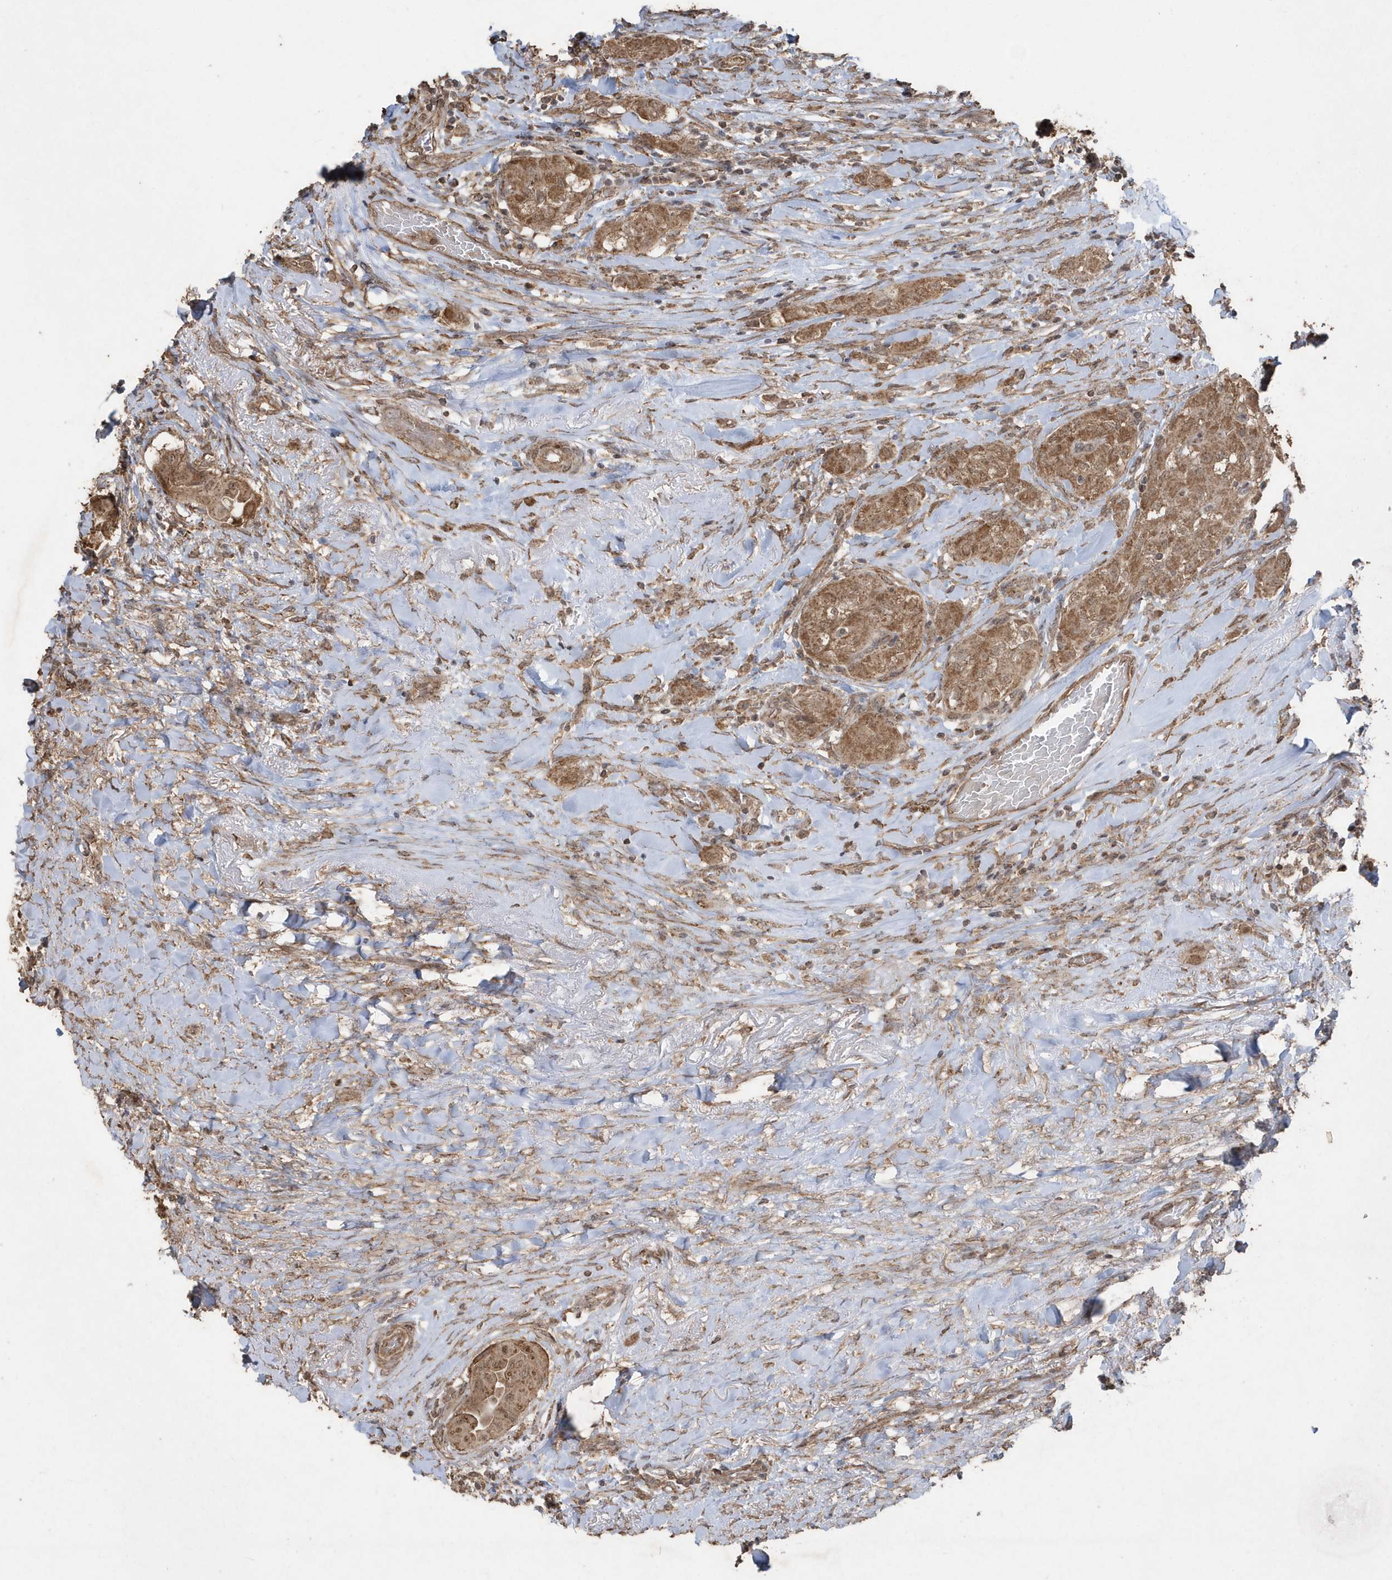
{"staining": {"intensity": "moderate", "quantity": ">75%", "location": "cytoplasmic/membranous,nuclear"}, "tissue": "thyroid cancer", "cell_type": "Tumor cells", "image_type": "cancer", "snomed": [{"axis": "morphology", "description": "Papillary adenocarcinoma, NOS"}, {"axis": "topography", "description": "Thyroid gland"}], "caption": "This histopathology image shows immunohistochemistry staining of human papillary adenocarcinoma (thyroid), with medium moderate cytoplasmic/membranous and nuclear expression in approximately >75% of tumor cells.", "gene": "PAXBP1", "patient": {"sex": "female", "age": 59}}